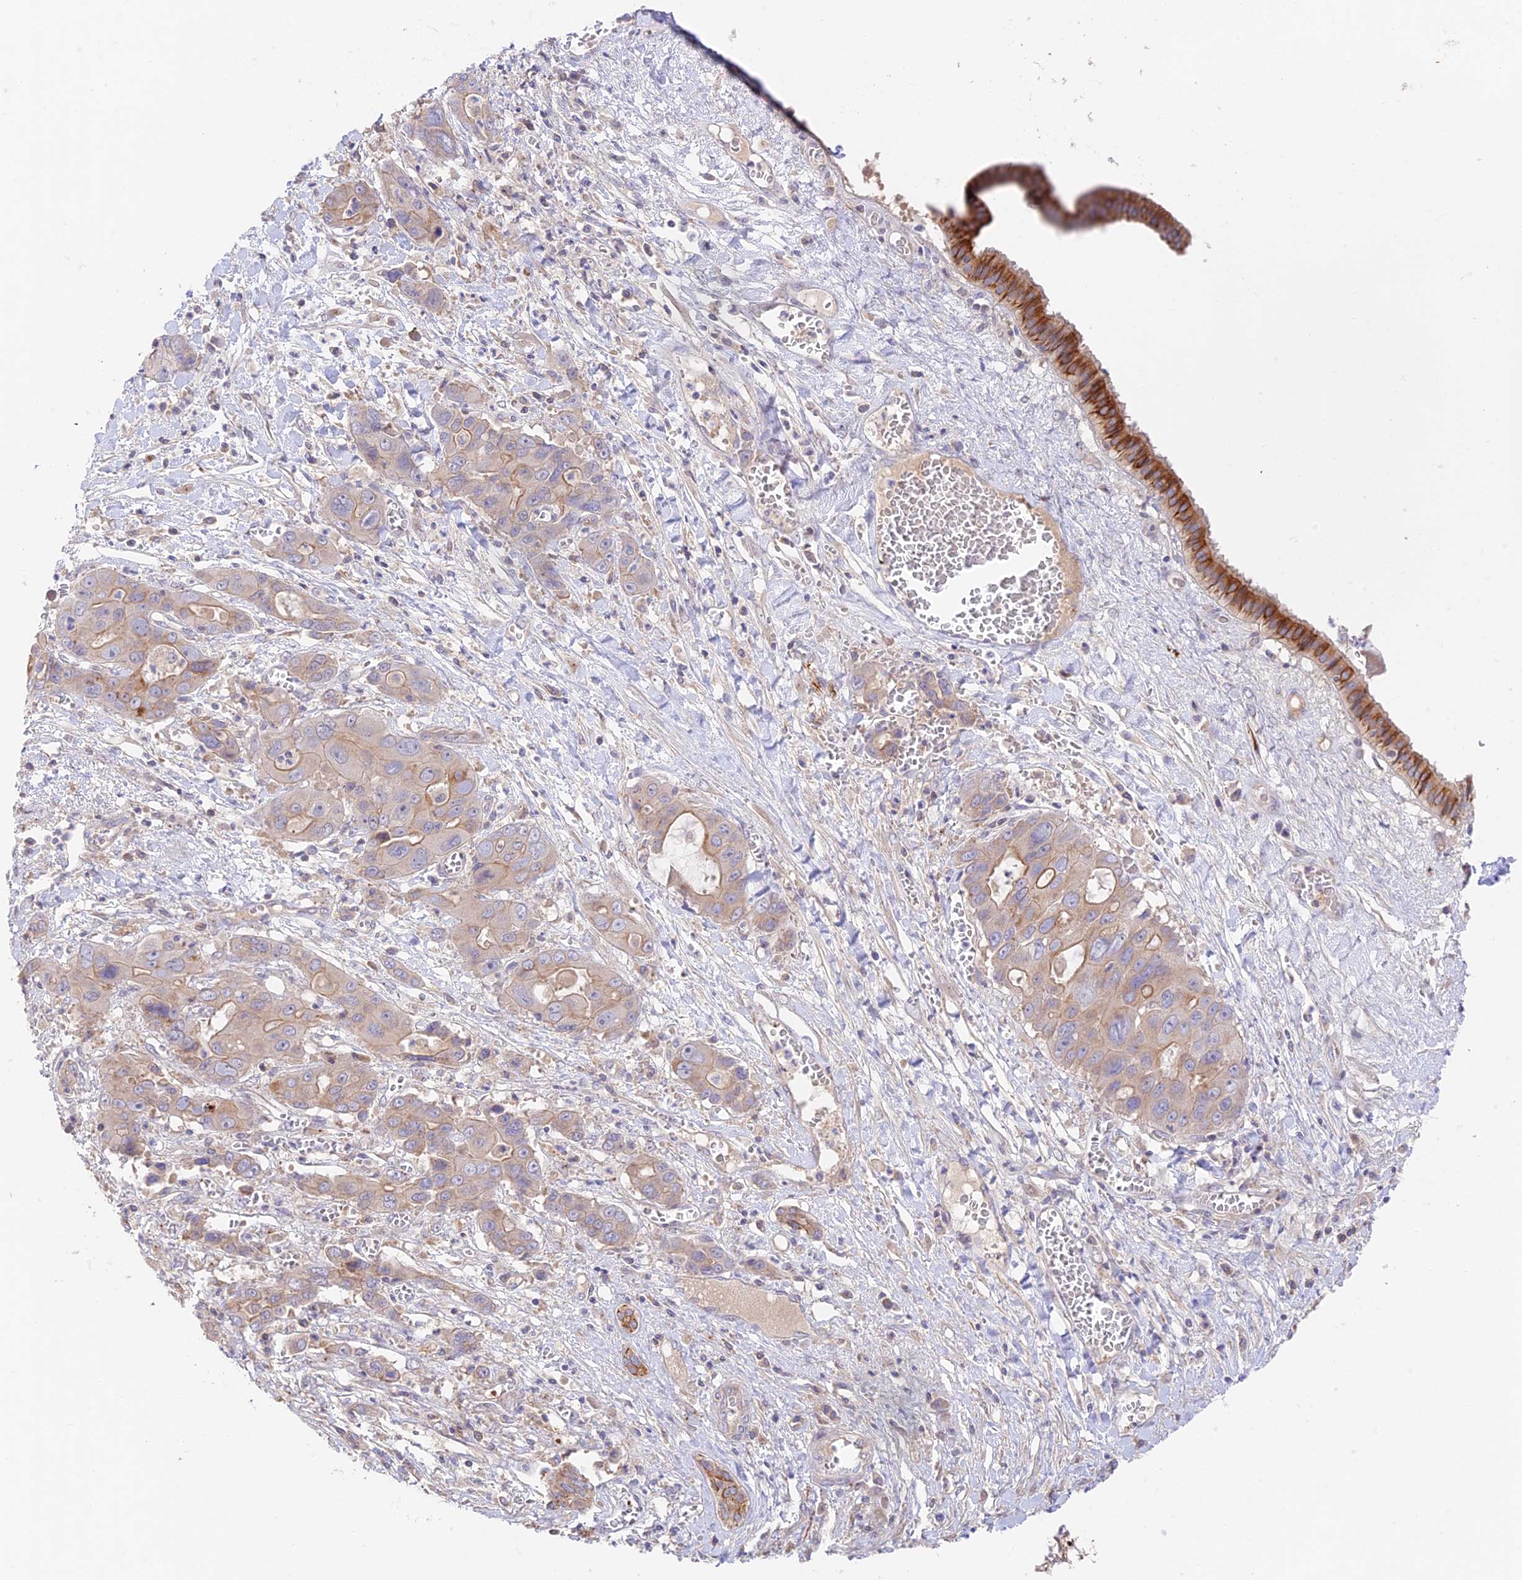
{"staining": {"intensity": "weak", "quantity": ">75%", "location": "cytoplasmic/membranous"}, "tissue": "liver cancer", "cell_type": "Tumor cells", "image_type": "cancer", "snomed": [{"axis": "morphology", "description": "Cholangiocarcinoma"}, {"axis": "topography", "description": "Liver"}], "caption": "Protein expression analysis of human liver cholangiocarcinoma reveals weak cytoplasmic/membranous staining in approximately >75% of tumor cells.", "gene": "CAMSAP3", "patient": {"sex": "male", "age": 67}}